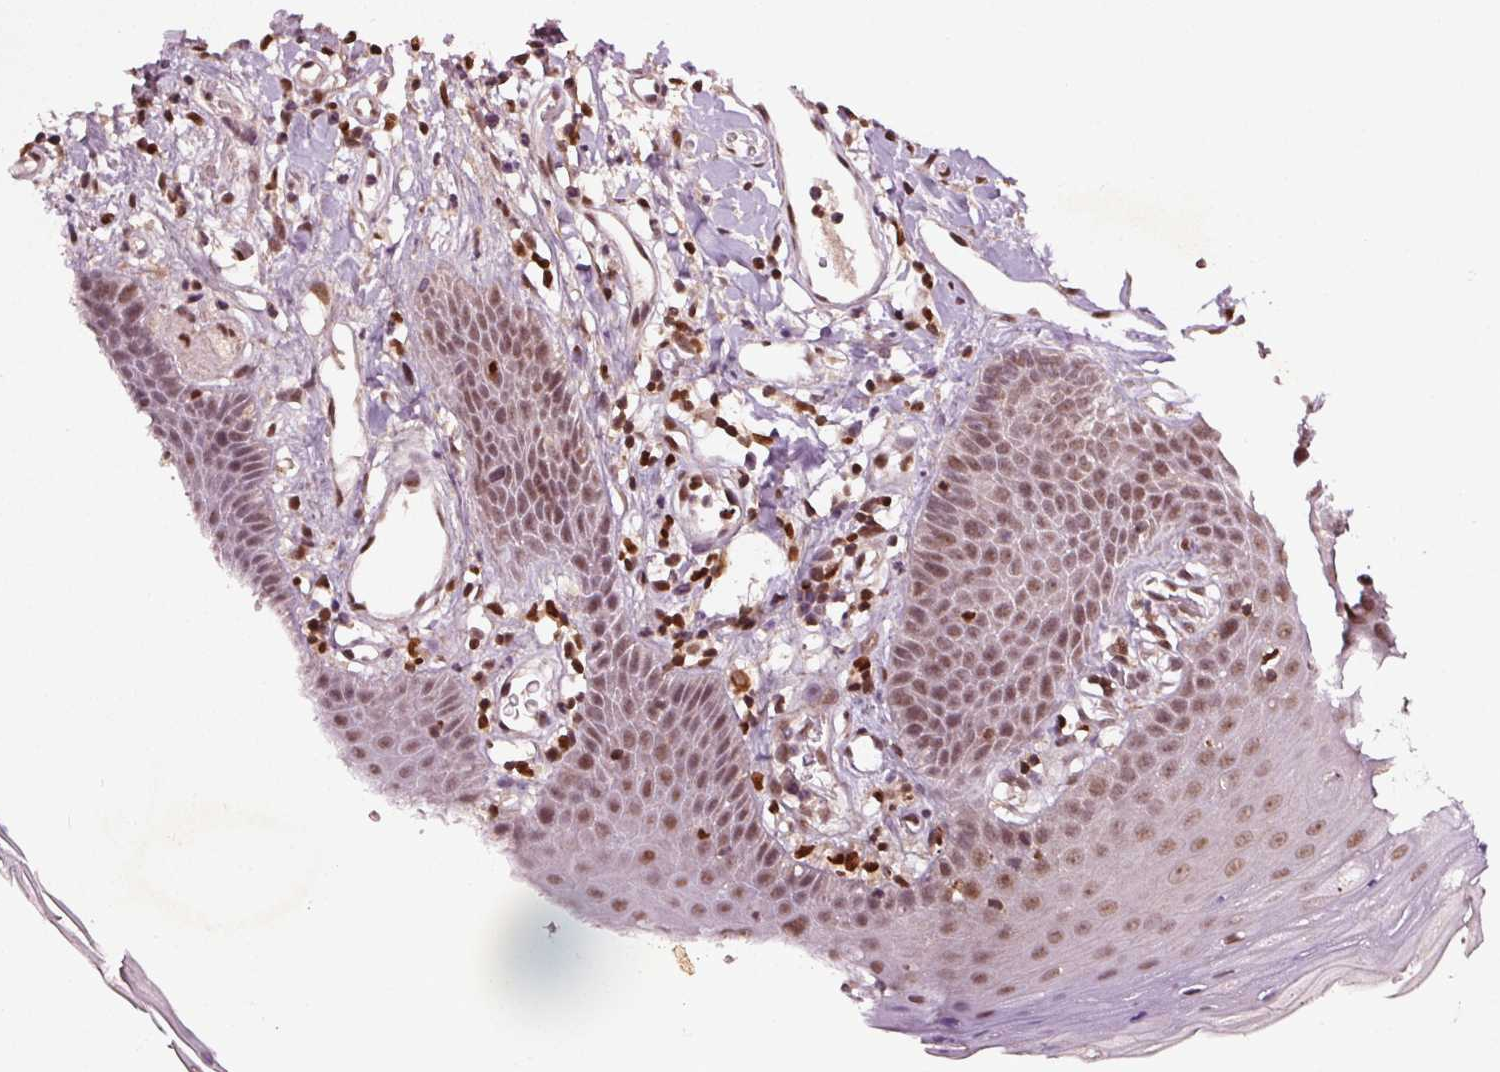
{"staining": {"intensity": "moderate", "quantity": "25%-75%", "location": "nuclear"}, "tissue": "oral mucosa", "cell_type": "Squamous epithelial cells", "image_type": "normal", "snomed": [{"axis": "morphology", "description": "Normal tissue, NOS"}, {"axis": "topography", "description": "Oral tissue"}, {"axis": "topography", "description": "Tounge, NOS"}], "caption": "Immunohistochemistry histopathology image of benign oral mucosa: oral mucosa stained using immunohistochemistry exhibits medium levels of moderate protein expression localized specifically in the nuclear of squamous epithelial cells, appearing as a nuclear brown color.", "gene": "DDX11", "patient": {"sex": "female", "age": 59}}